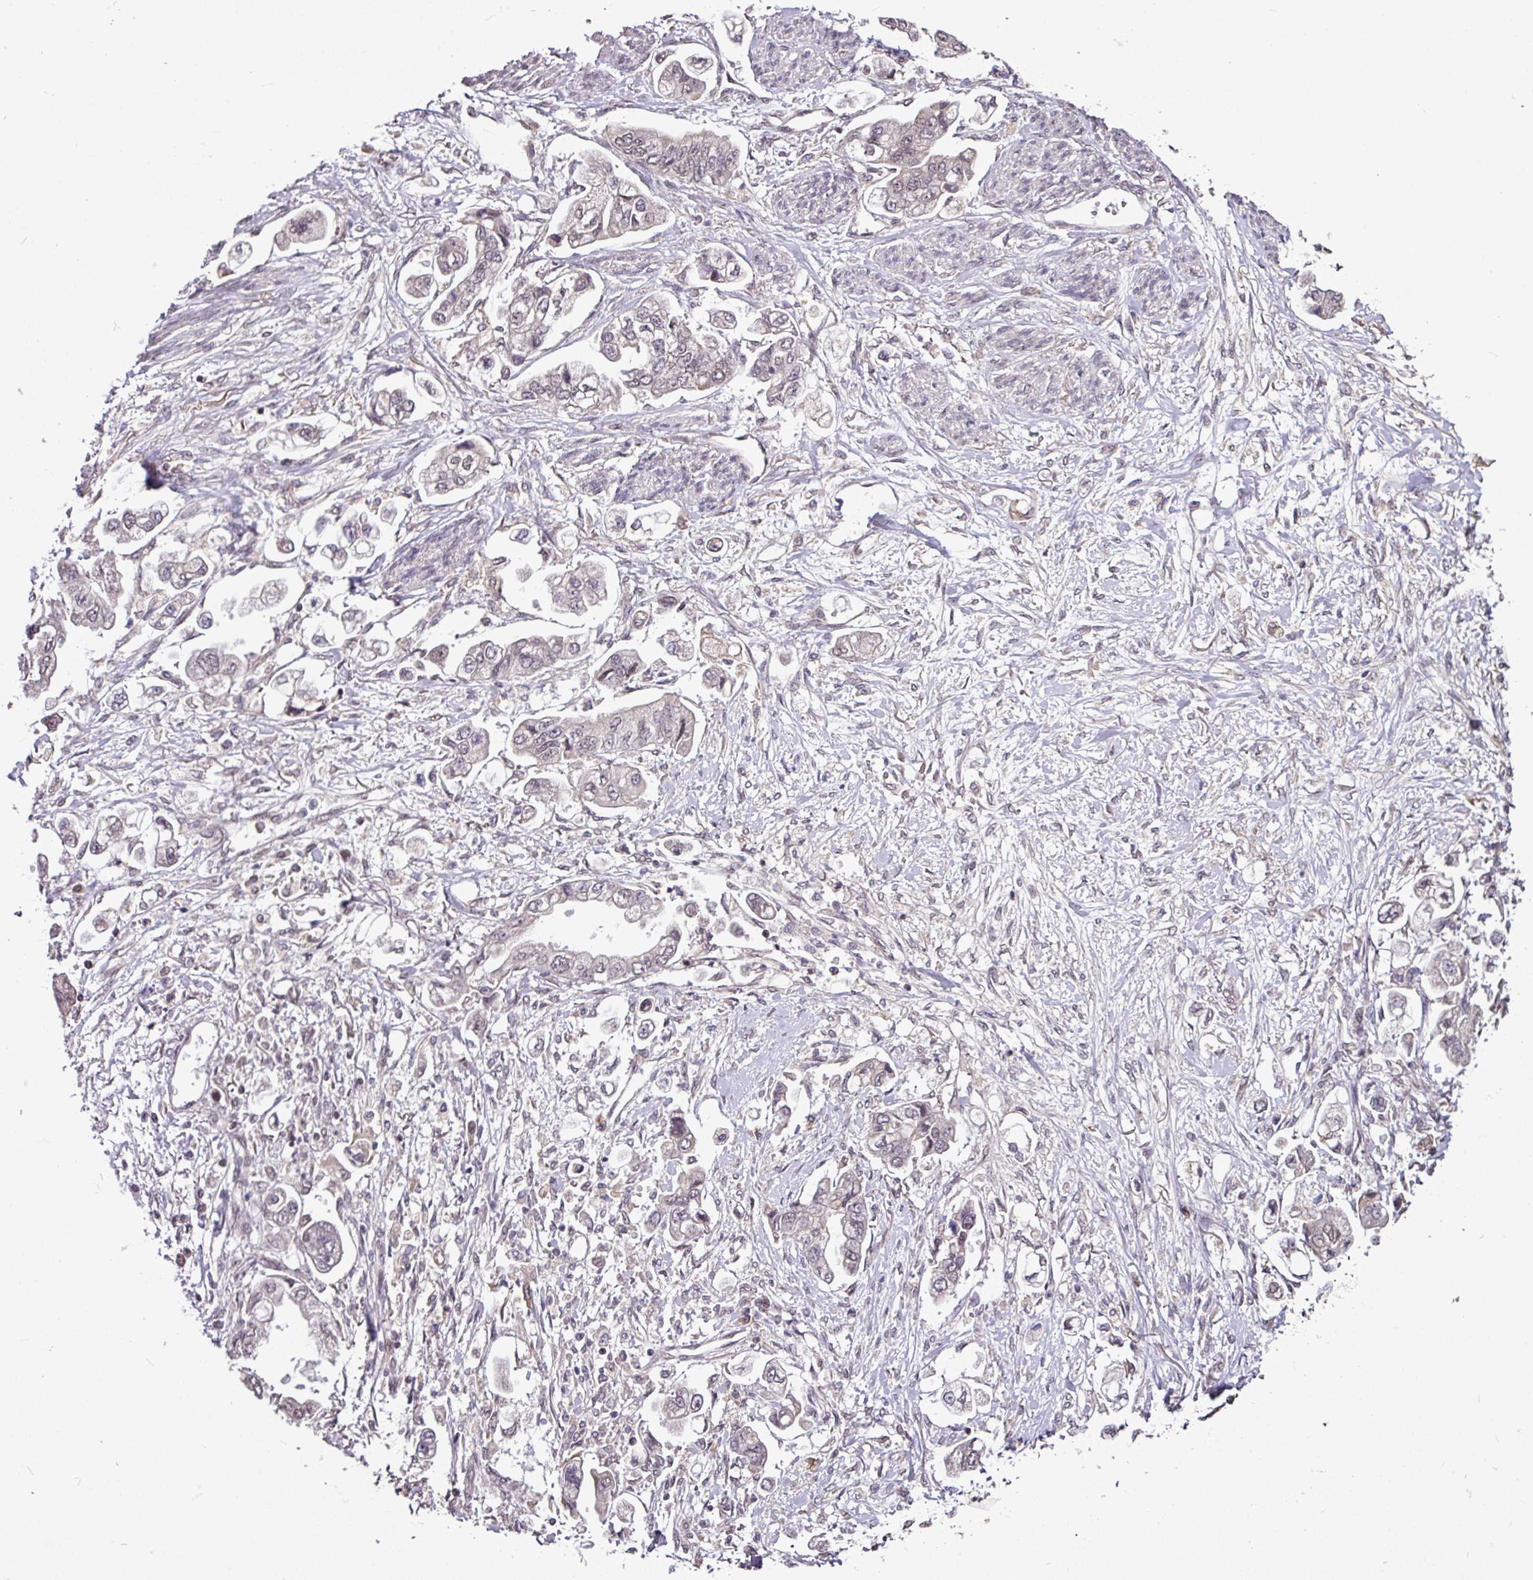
{"staining": {"intensity": "negative", "quantity": "none", "location": "none"}, "tissue": "stomach cancer", "cell_type": "Tumor cells", "image_type": "cancer", "snomed": [{"axis": "morphology", "description": "Adenocarcinoma, NOS"}, {"axis": "topography", "description": "Stomach"}], "caption": "A histopathology image of stomach adenocarcinoma stained for a protein reveals no brown staining in tumor cells.", "gene": "SKIC2", "patient": {"sex": "male", "age": 62}}